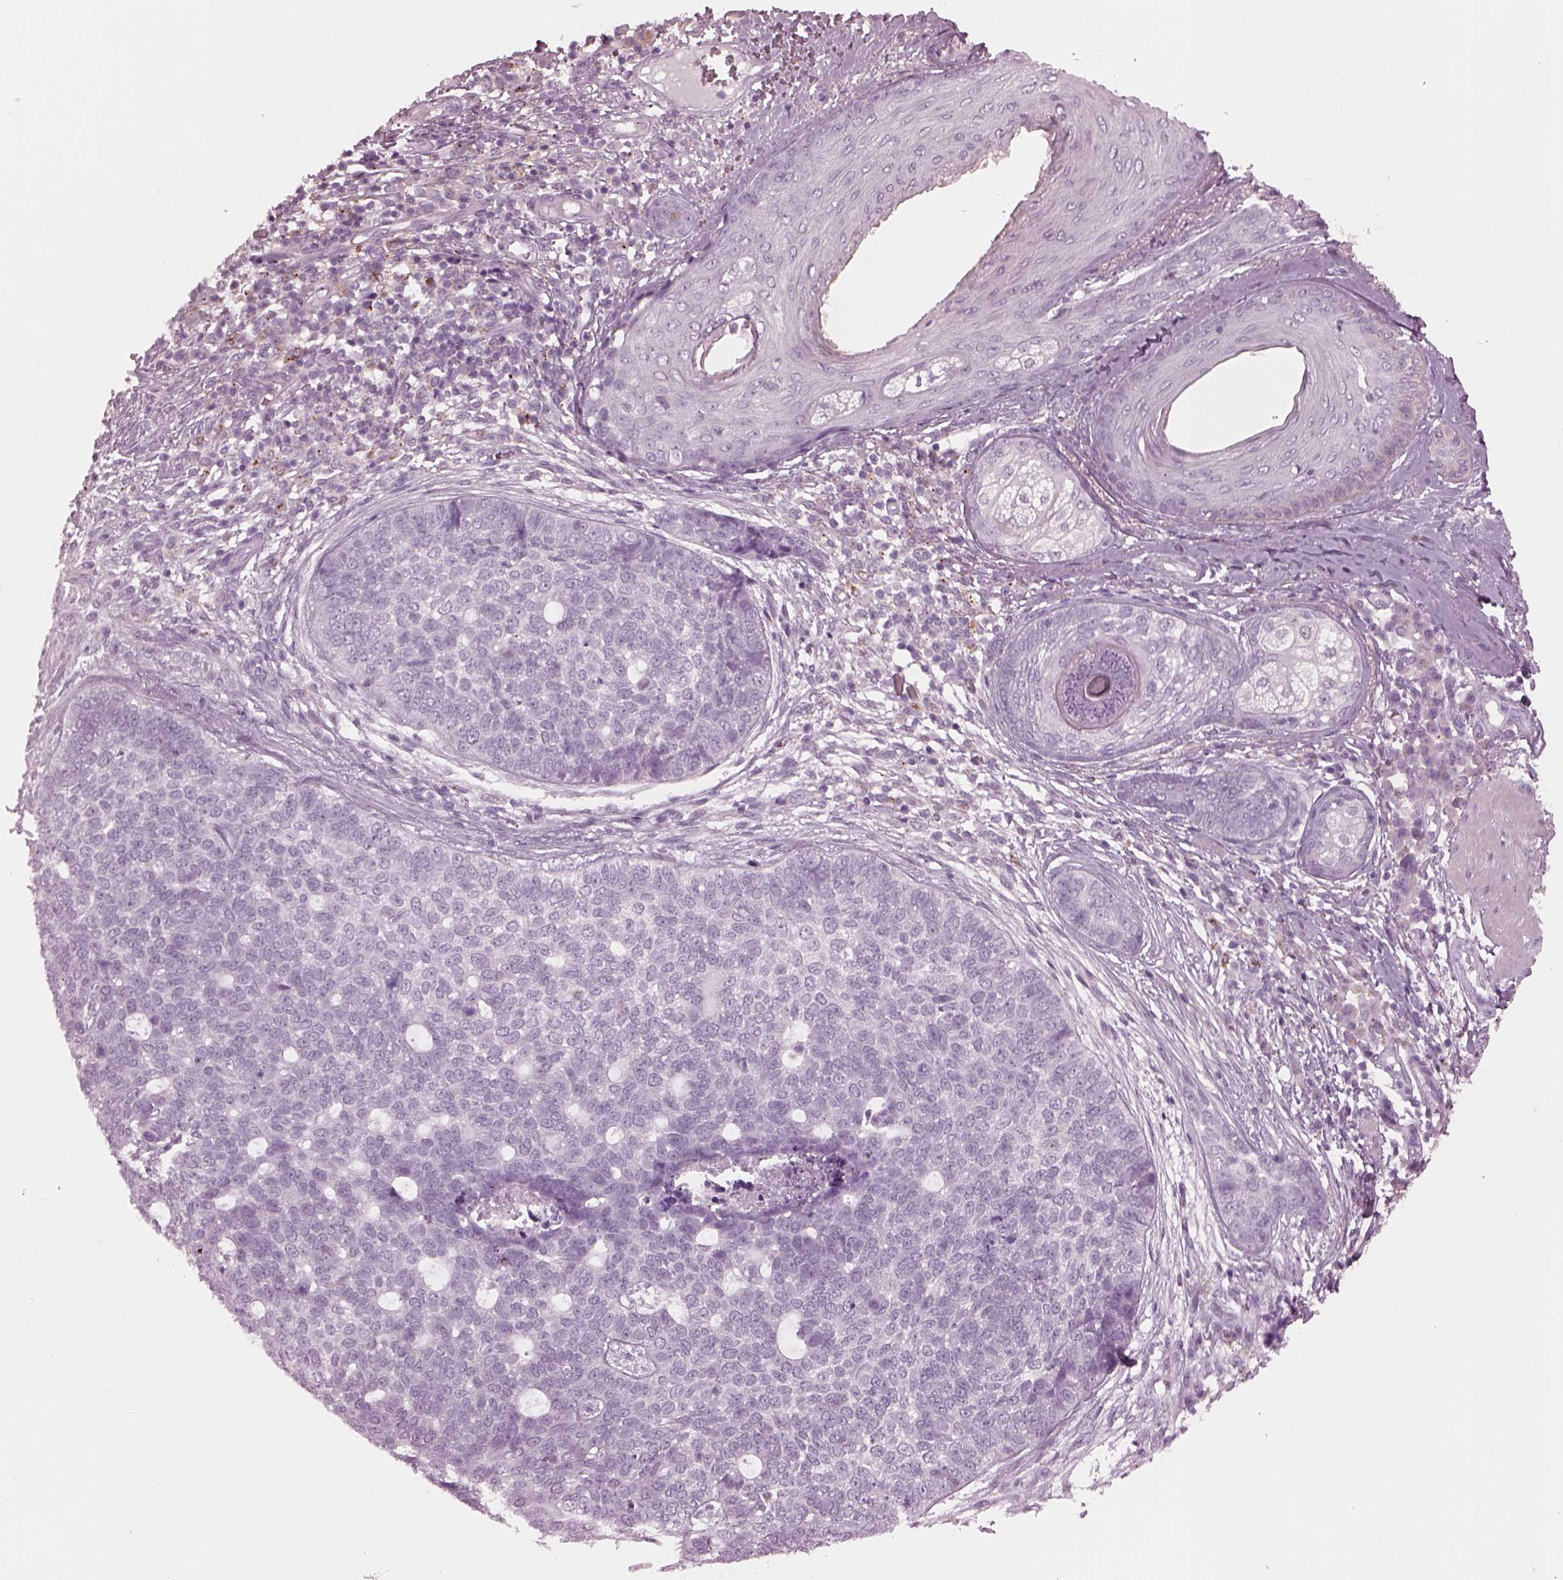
{"staining": {"intensity": "negative", "quantity": "none", "location": "none"}, "tissue": "skin cancer", "cell_type": "Tumor cells", "image_type": "cancer", "snomed": [{"axis": "morphology", "description": "Basal cell carcinoma"}, {"axis": "topography", "description": "Skin"}], "caption": "An immunohistochemistry (IHC) histopathology image of skin cancer (basal cell carcinoma) is shown. There is no staining in tumor cells of skin cancer (basal cell carcinoma). Brightfield microscopy of immunohistochemistry stained with DAB (brown) and hematoxylin (blue), captured at high magnification.", "gene": "SLAMF8", "patient": {"sex": "female", "age": 69}}